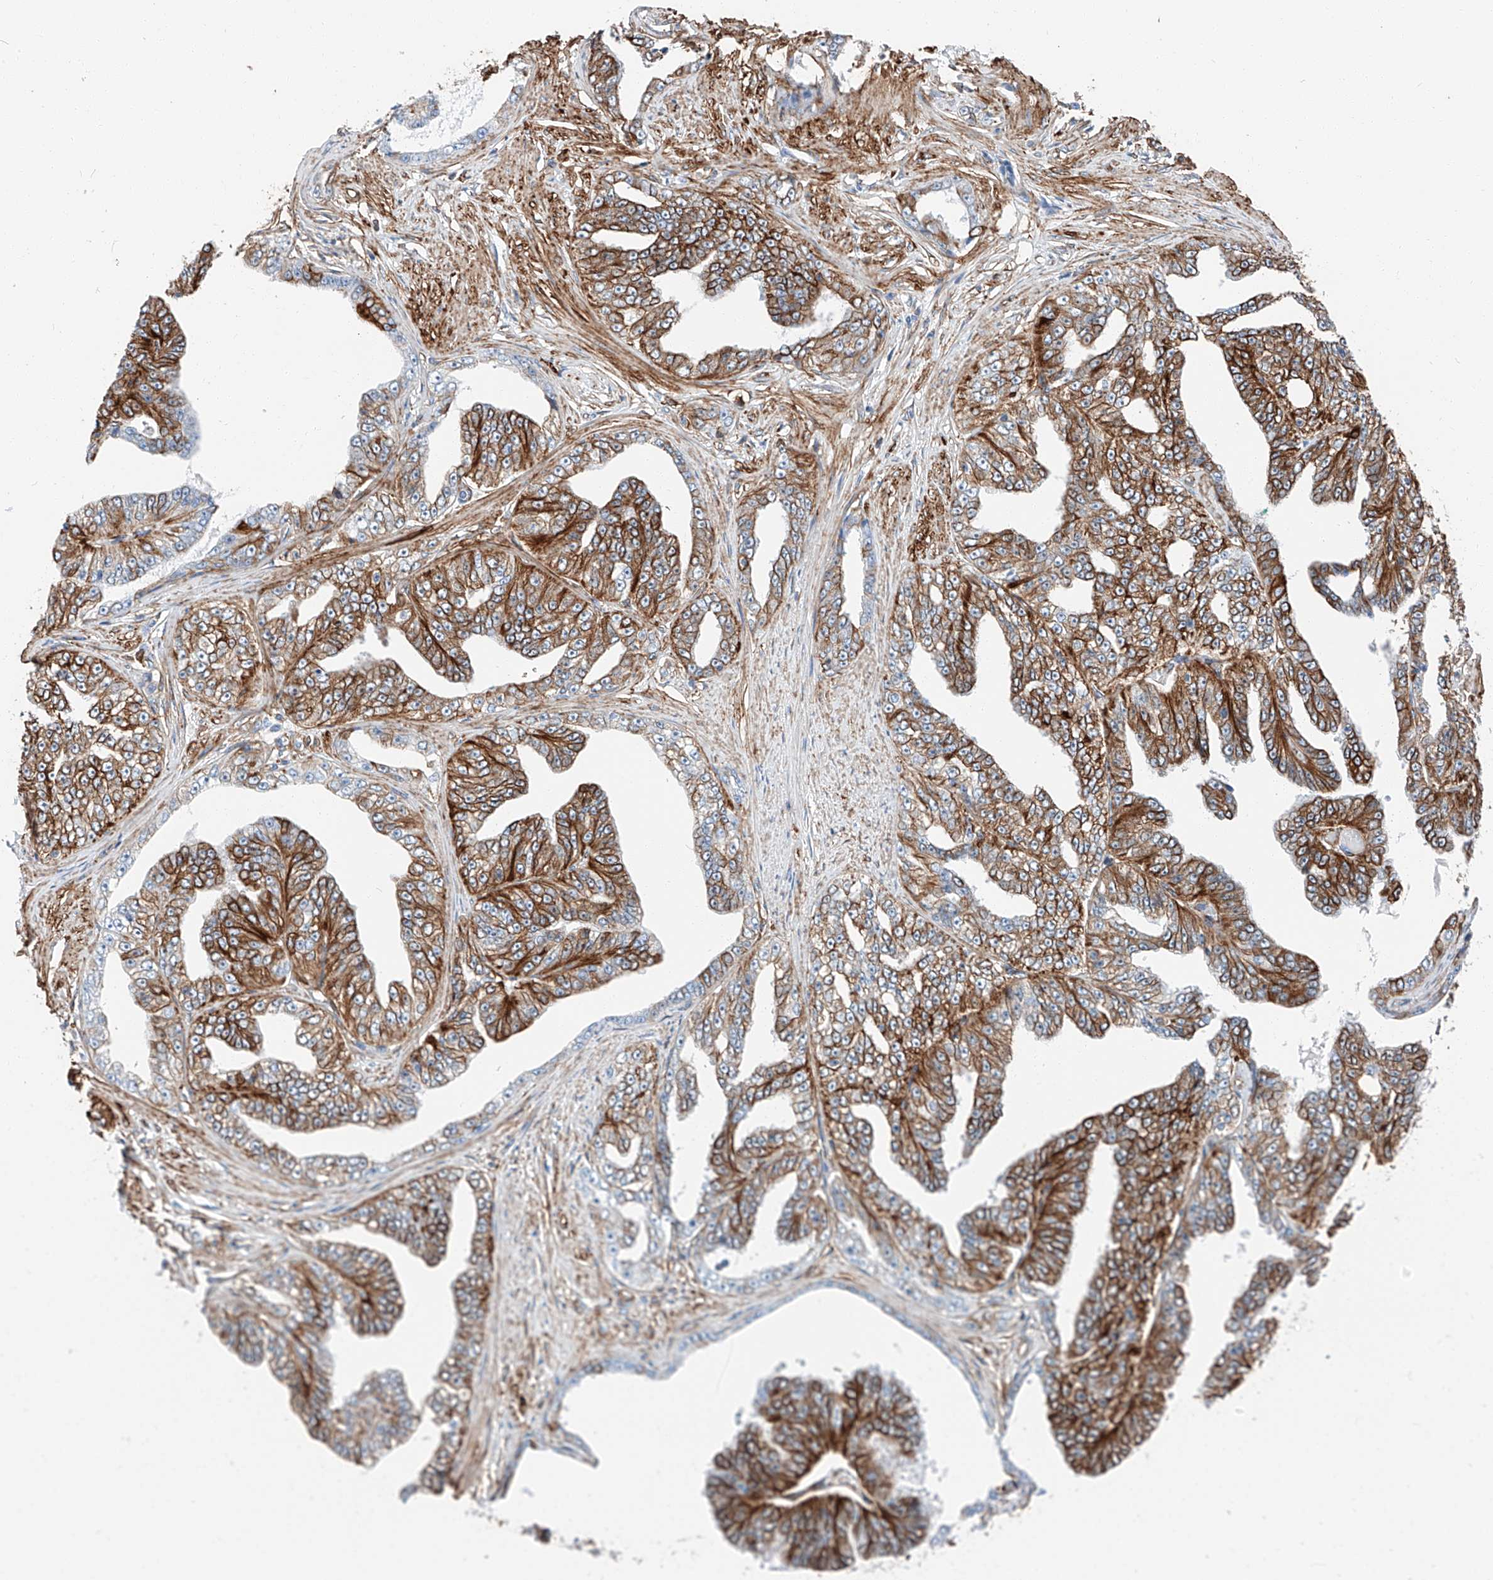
{"staining": {"intensity": "moderate", "quantity": ">75%", "location": "cytoplasmic/membranous"}, "tissue": "prostate cancer", "cell_type": "Tumor cells", "image_type": "cancer", "snomed": [{"axis": "morphology", "description": "Adenocarcinoma, High grade"}, {"axis": "topography", "description": "Prostate"}], "caption": "Tumor cells show moderate cytoplasmic/membranous positivity in approximately >75% of cells in prostate cancer (adenocarcinoma (high-grade)). The staining is performed using DAB (3,3'-diaminobenzidine) brown chromogen to label protein expression. The nuclei are counter-stained blue using hematoxylin.", "gene": "ZNF804A", "patient": {"sex": "male", "age": 71}}